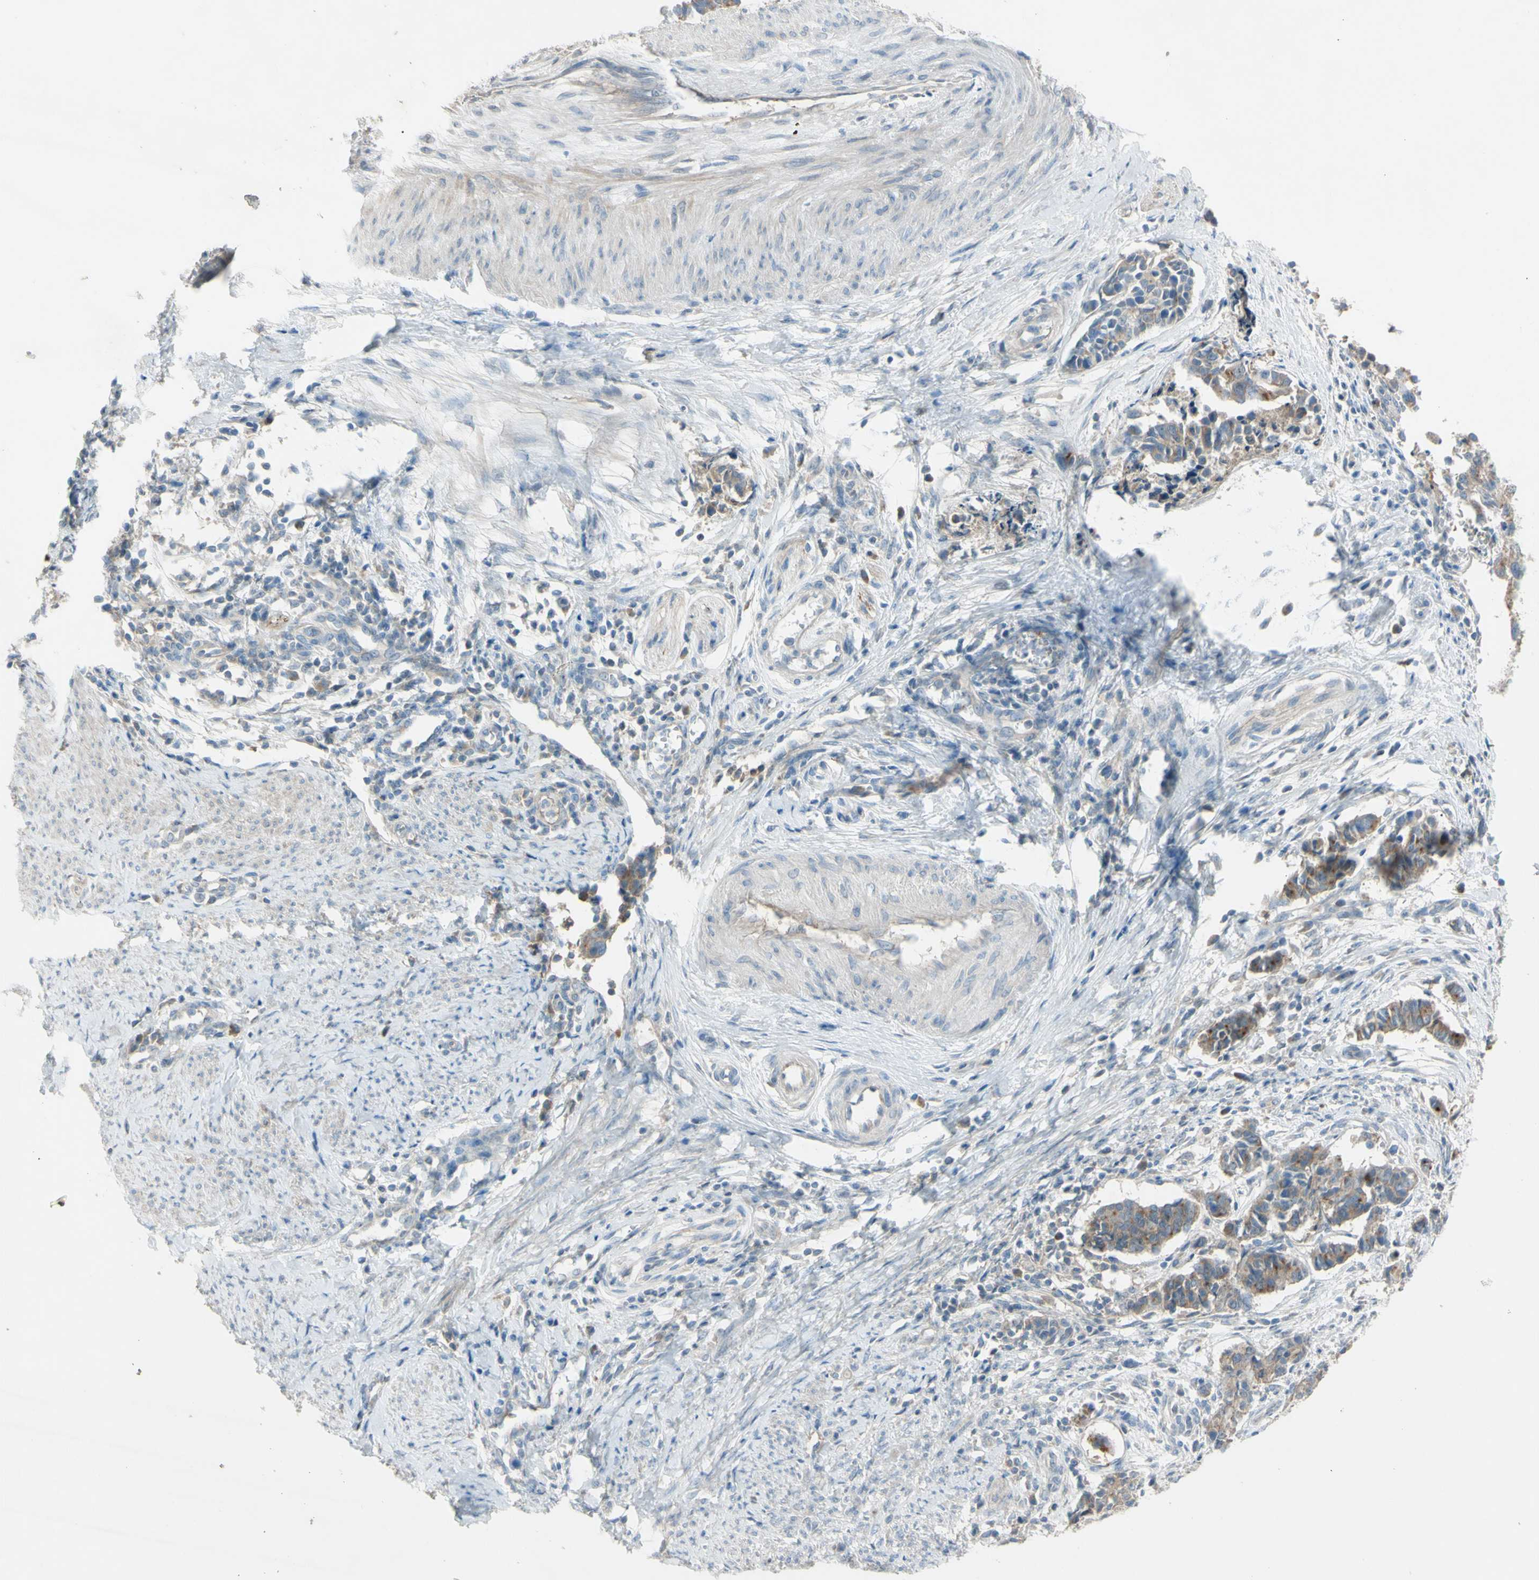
{"staining": {"intensity": "weak", "quantity": "<25%", "location": "cytoplasmic/membranous"}, "tissue": "cervical cancer", "cell_type": "Tumor cells", "image_type": "cancer", "snomed": [{"axis": "morphology", "description": "Normal tissue, NOS"}, {"axis": "morphology", "description": "Squamous cell carcinoma, NOS"}, {"axis": "topography", "description": "Cervix"}], "caption": "Tumor cells show no significant expression in cervical cancer (squamous cell carcinoma).", "gene": "ATRN", "patient": {"sex": "female", "age": 35}}